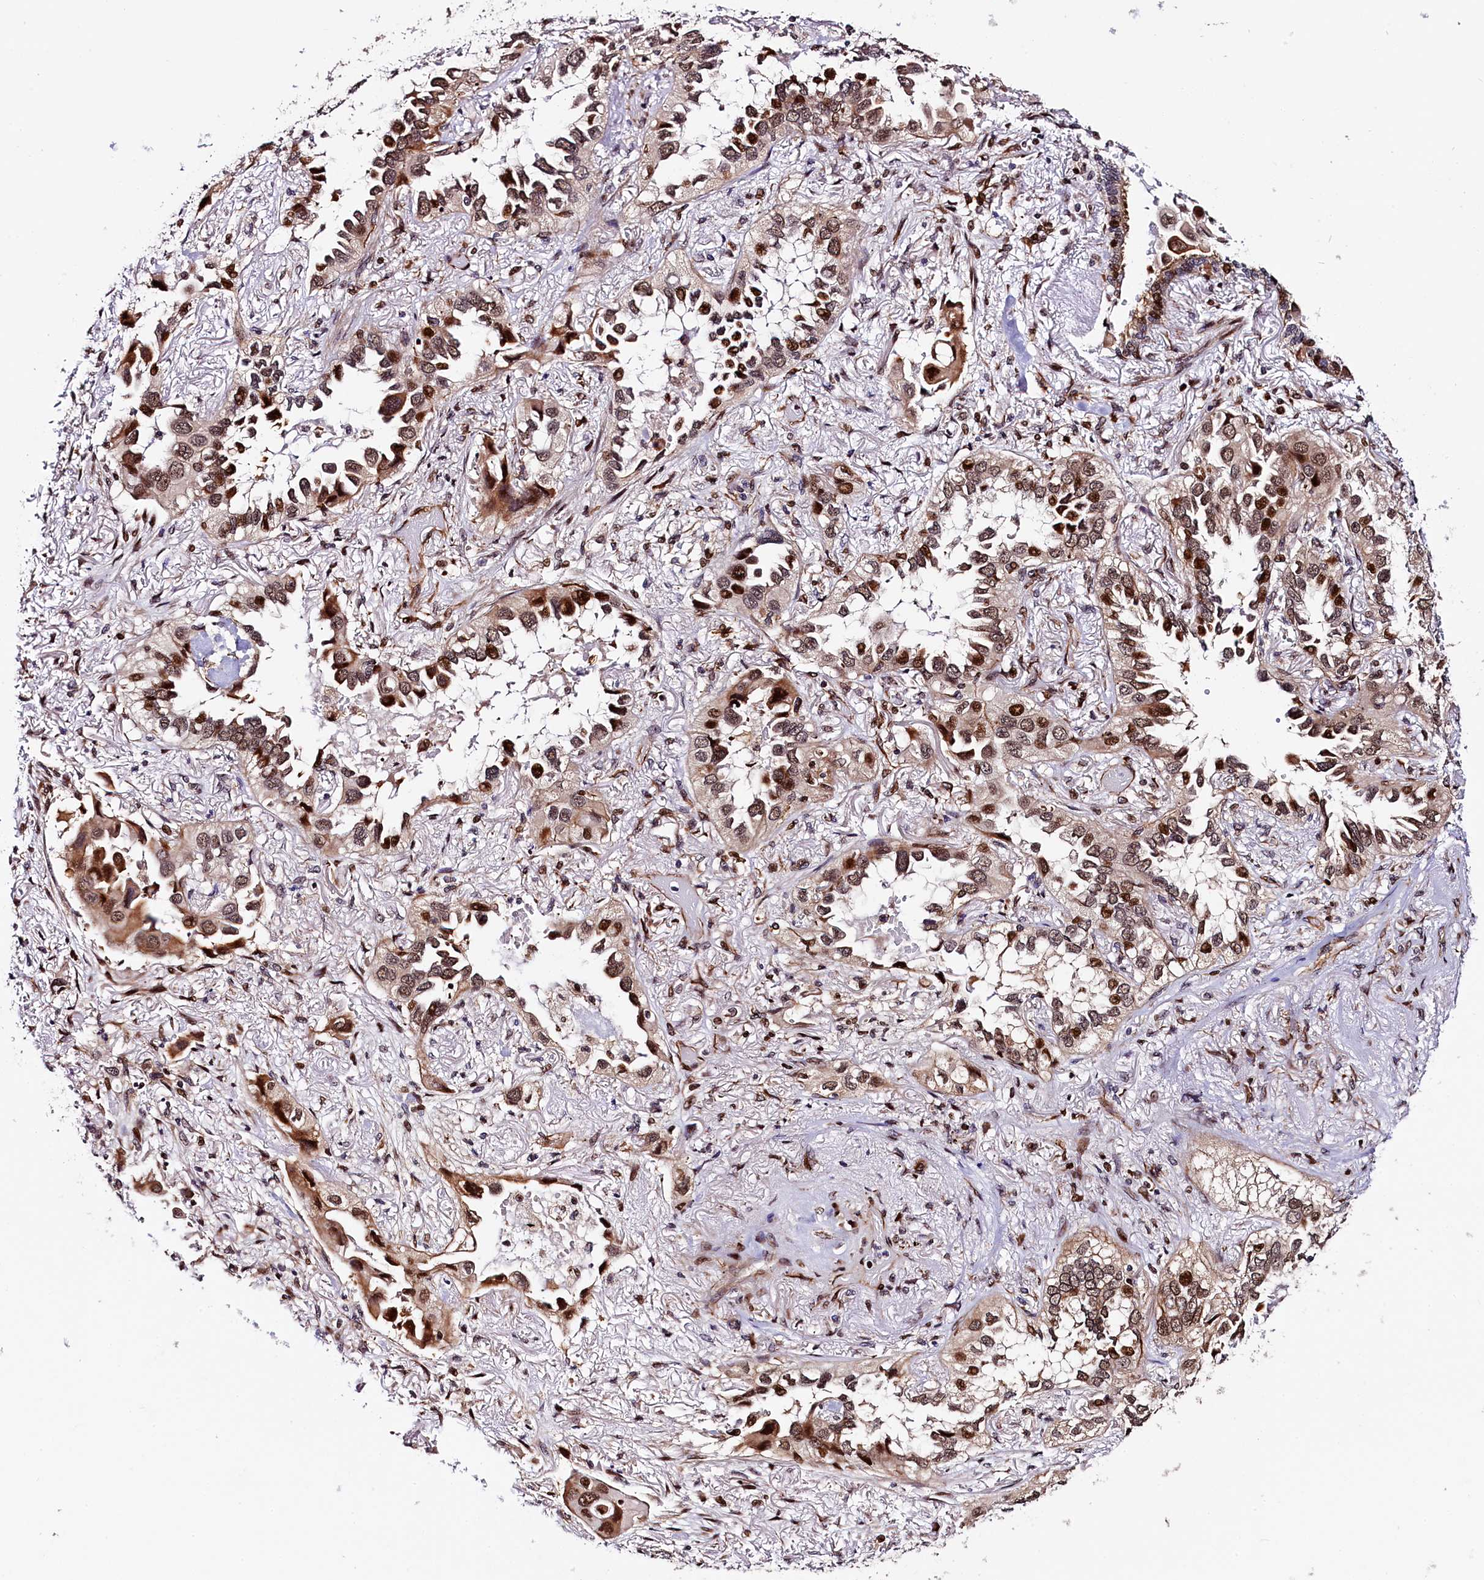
{"staining": {"intensity": "strong", "quantity": ">75%", "location": "cytoplasmic/membranous,nuclear"}, "tissue": "lung cancer", "cell_type": "Tumor cells", "image_type": "cancer", "snomed": [{"axis": "morphology", "description": "Adenocarcinoma, NOS"}, {"axis": "topography", "description": "Lung"}], "caption": "The histopathology image demonstrates a brown stain indicating the presence of a protein in the cytoplasmic/membranous and nuclear of tumor cells in lung cancer (adenocarcinoma). Using DAB (brown) and hematoxylin (blue) stains, captured at high magnification using brightfield microscopy.", "gene": "TRMT112", "patient": {"sex": "female", "age": 76}}